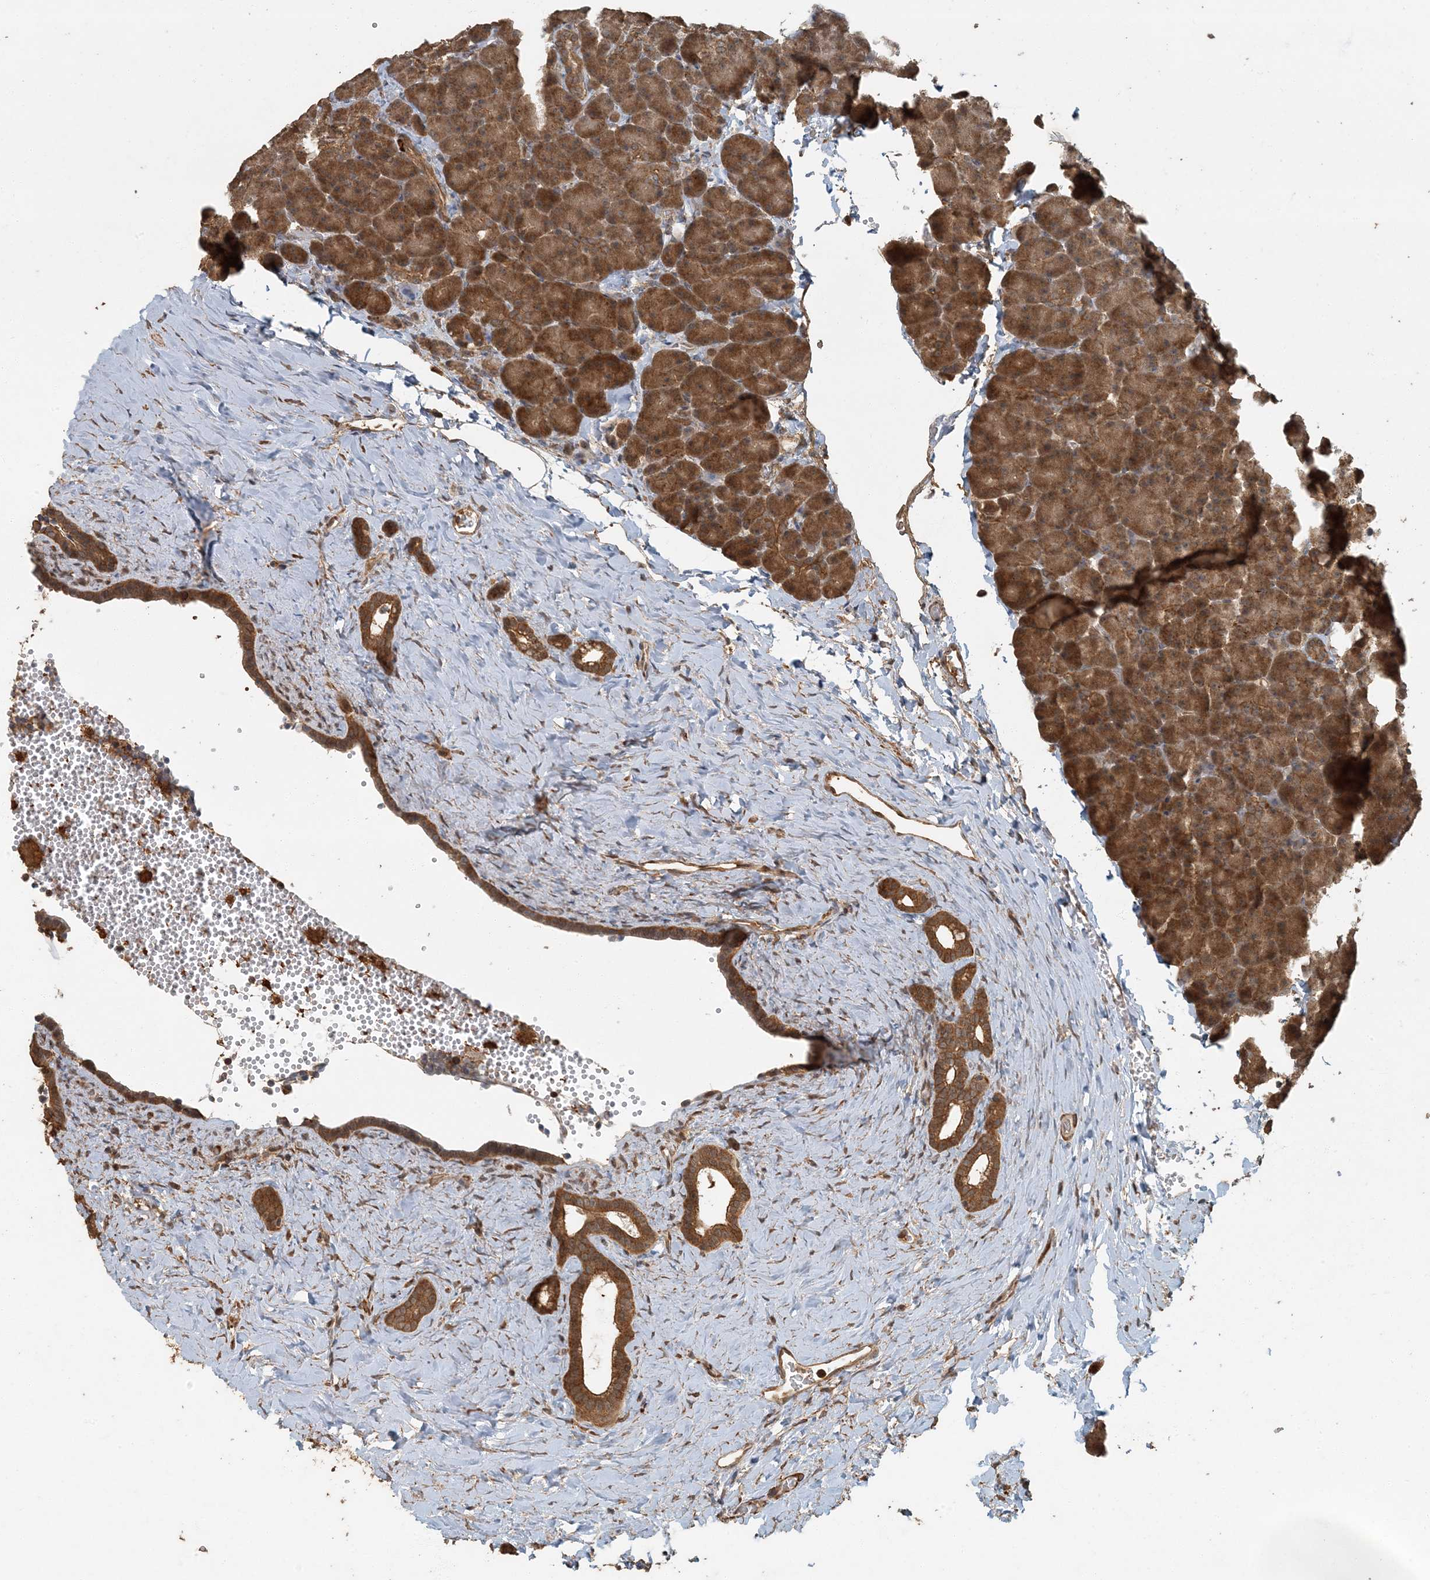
{"staining": {"intensity": "strong", "quantity": ">75%", "location": "cytoplasmic/membranous"}, "tissue": "pancreas", "cell_type": "Exocrine glandular cells", "image_type": "normal", "snomed": [{"axis": "morphology", "description": "Normal tissue, NOS"}, {"axis": "morphology", "description": "Carcinoid, malignant, NOS"}, {"axis": "topography", "description": "Pancreas"}], "caption": "IHC of unremarkable pancreas exhibits high levels of strong cytoplasmic/membranous staining in about >75% of exocrine glandular cells. (Brightfield microscopy of DAB IHC at high magnification).", "gene": "AK9", "patient": {"sex": "female", "age": 35}}